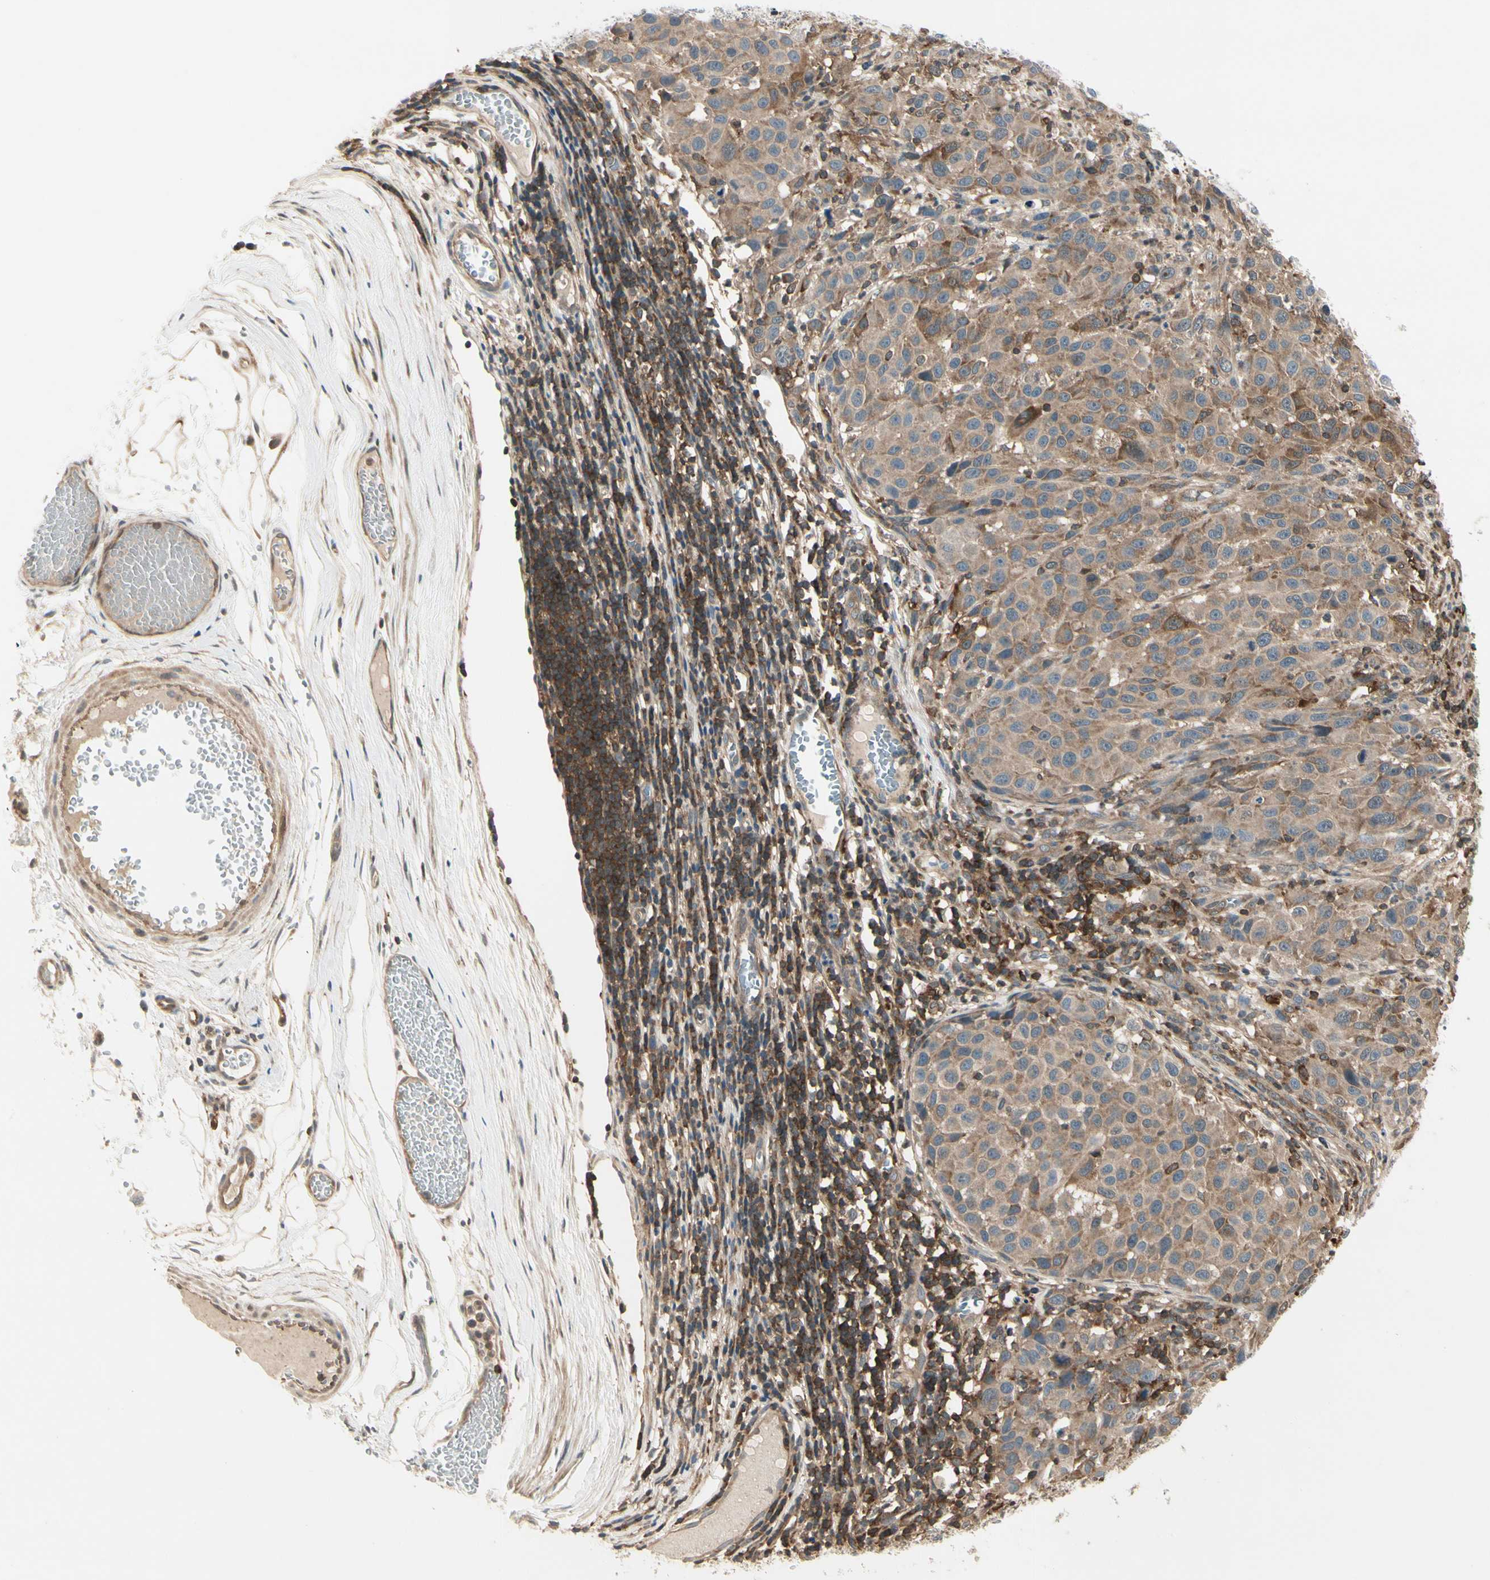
{"staining": {"intensity": "weak", "quantity": ">75%", "location": "cytoplasmic/membranous"}, "tissue": "melanoma", "cell_type": "Tumor cells", "image_type": "cancer", "snomed": [{"axis": "morphology", "description": "Malignant melanoma, Metastatic site"}, {"axis": "topography", "description": "Lymph node"}], "caption": "Weak cytoplasmic/membranous protein staining is identified in about >75% of tumor cells in melanoma.", "gene": "OXSR1", "patient": {"sex": "male", "age": 61}}